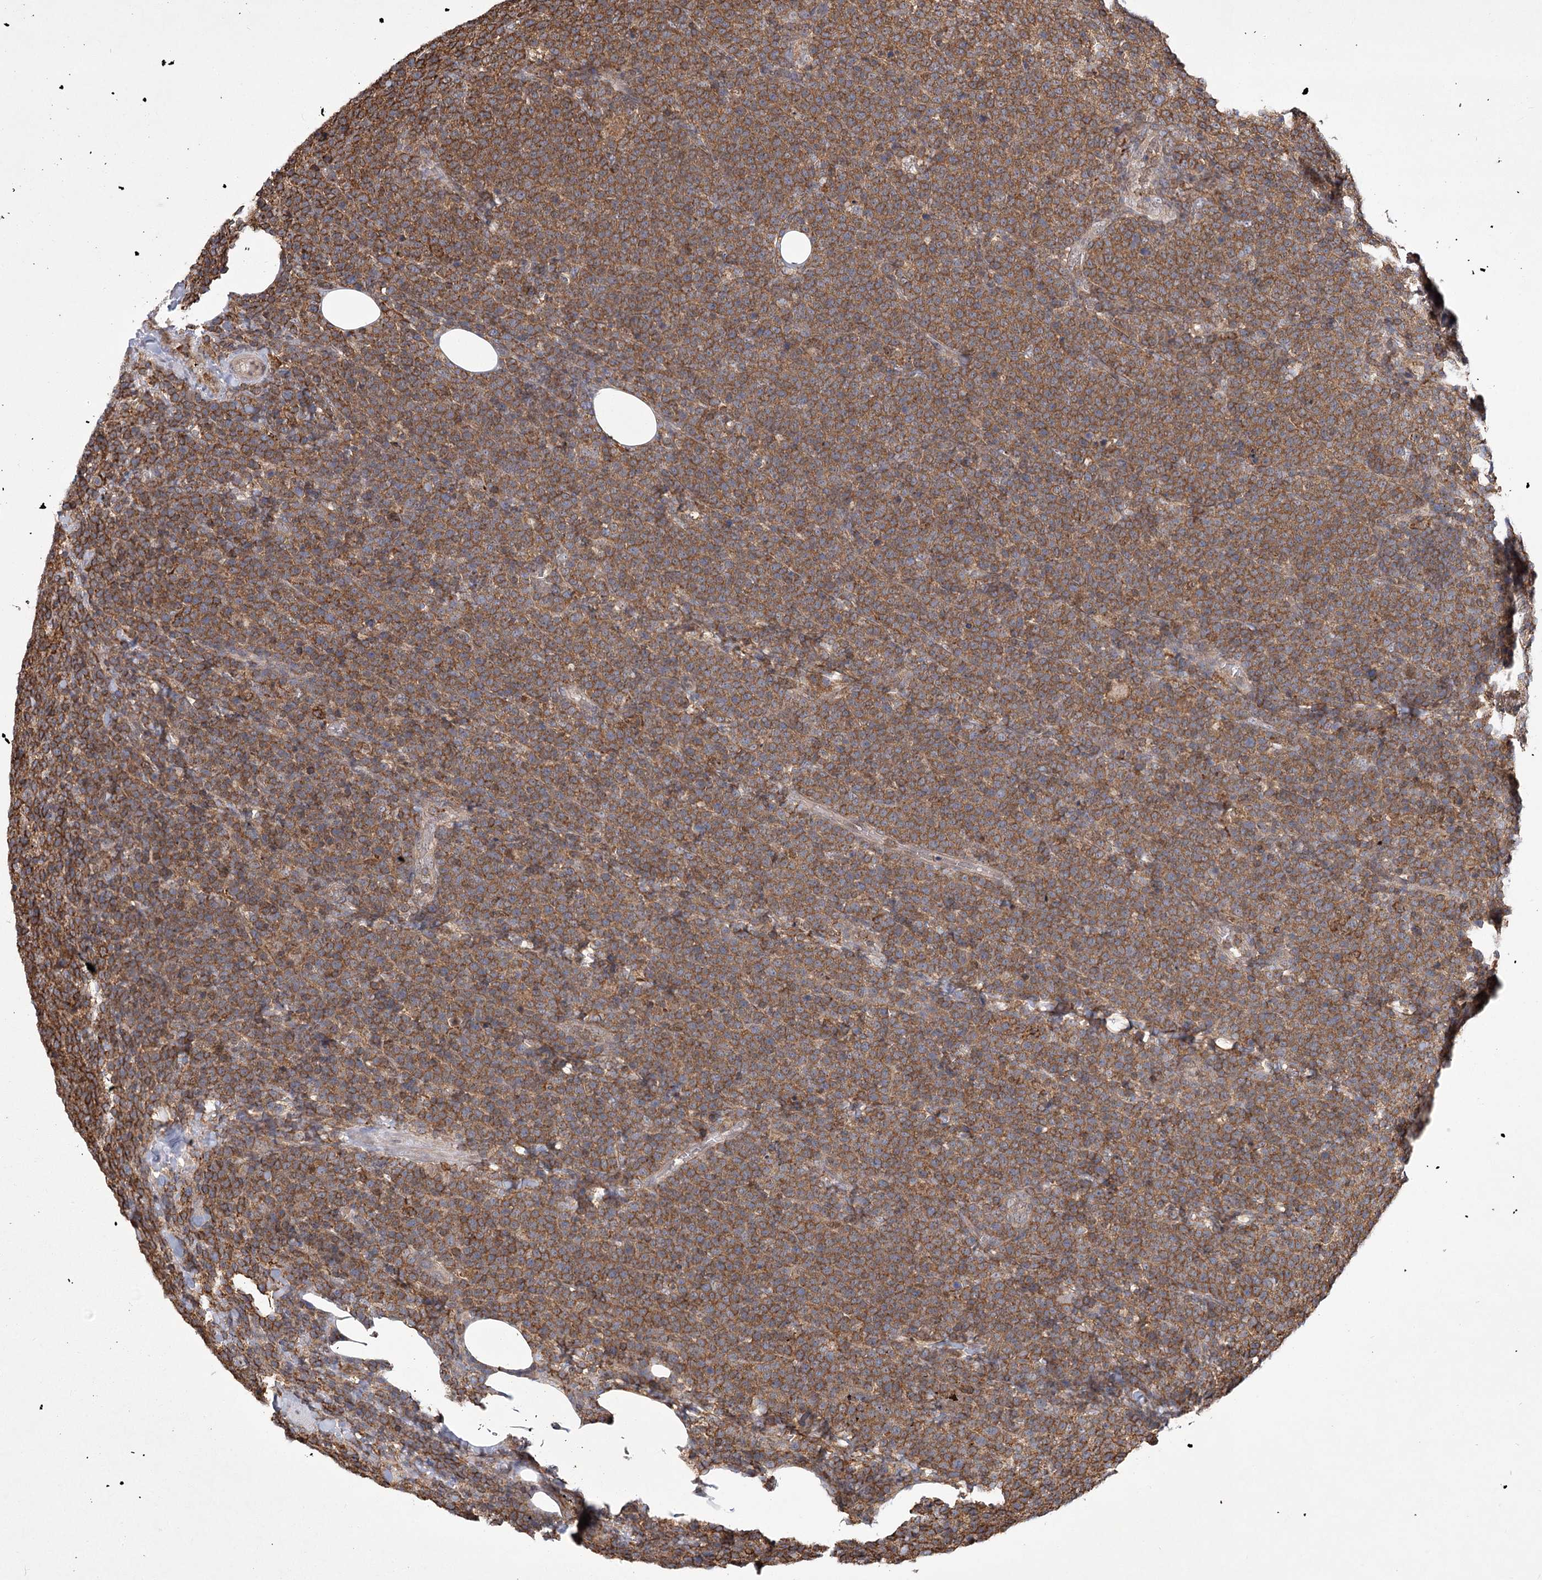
{"staining": {"intensity": "moderate", "quantity": ">75%", "location": "cytoplasmic/membranous"}, "tissue": "lymphoma", "cell_type": "Tumor cells", "image_type": "cancer", "snomed": [{"axis": "morphology", "description": "Malignant lymphoma, non-Hodgkin's type, High grade"}, {"axis": "topography", "description": "Lymph node"}], "caption": "DAB (3,3'-diaminobenzidine) immunohistochemical staining of human lymphoma exhibits moderate cytoplasmic/membranous protein staining in about >75% of tumor cells. Ihc stains the protein in brown and the nuclei are stained blue.", "gene": "MEPE", "patient": {"sex": "male", "age": 61}}